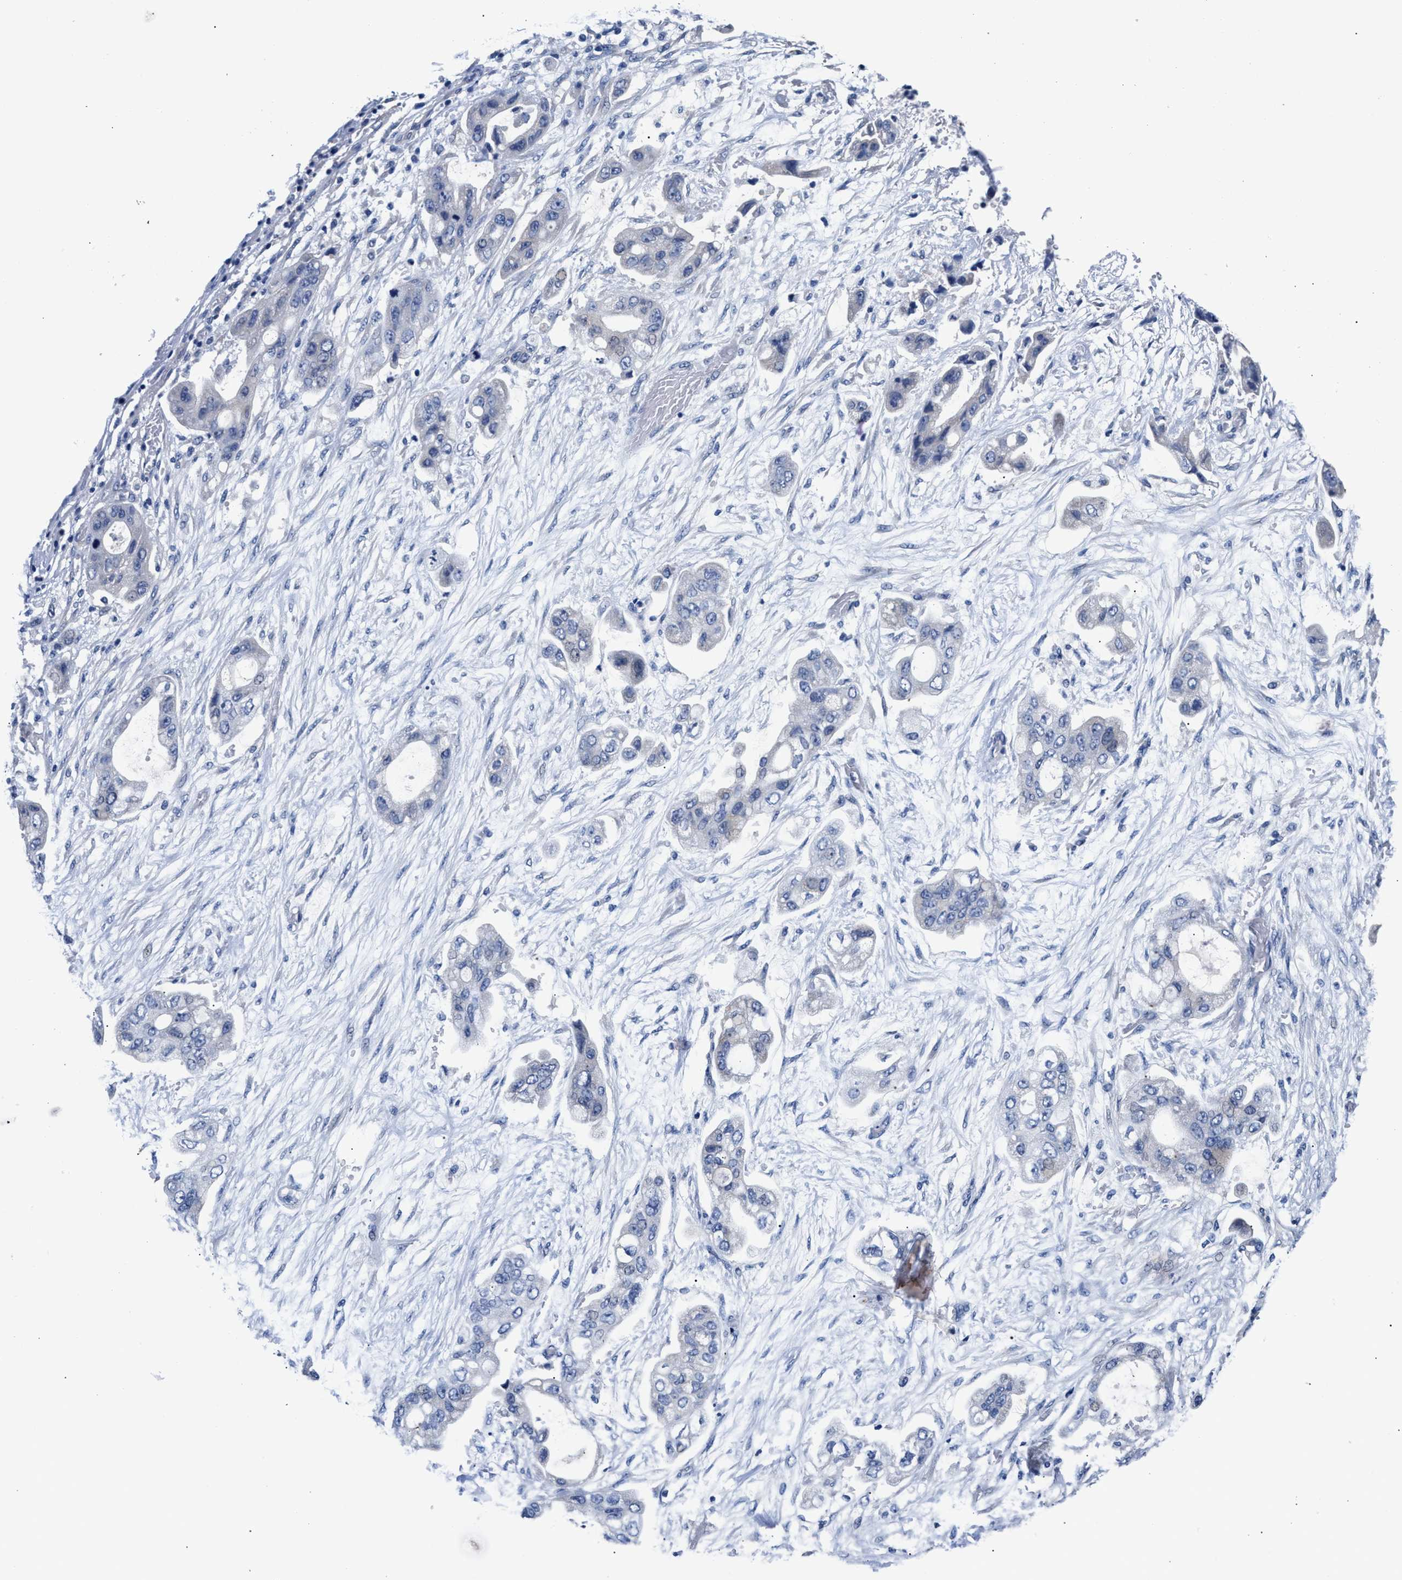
{"staining": {"intensity": "negative", "quantity": "none", "location": "none"}, "tissue": "stomach cancer", "cell_type": "Tumor cells", "image_type": "cancer", "snomed": [{"axis": "morphology", "description": "Adenocarcinoma, NOS"}, {"axis": "topography", "description": "Stomach"}], "caption": "The image demonstrates no significant positivity in tumor cells of stomach cancer (adenocarcinoma).", "gene": "GSTM1", "patient": {"sex": "male", "age": 62}}